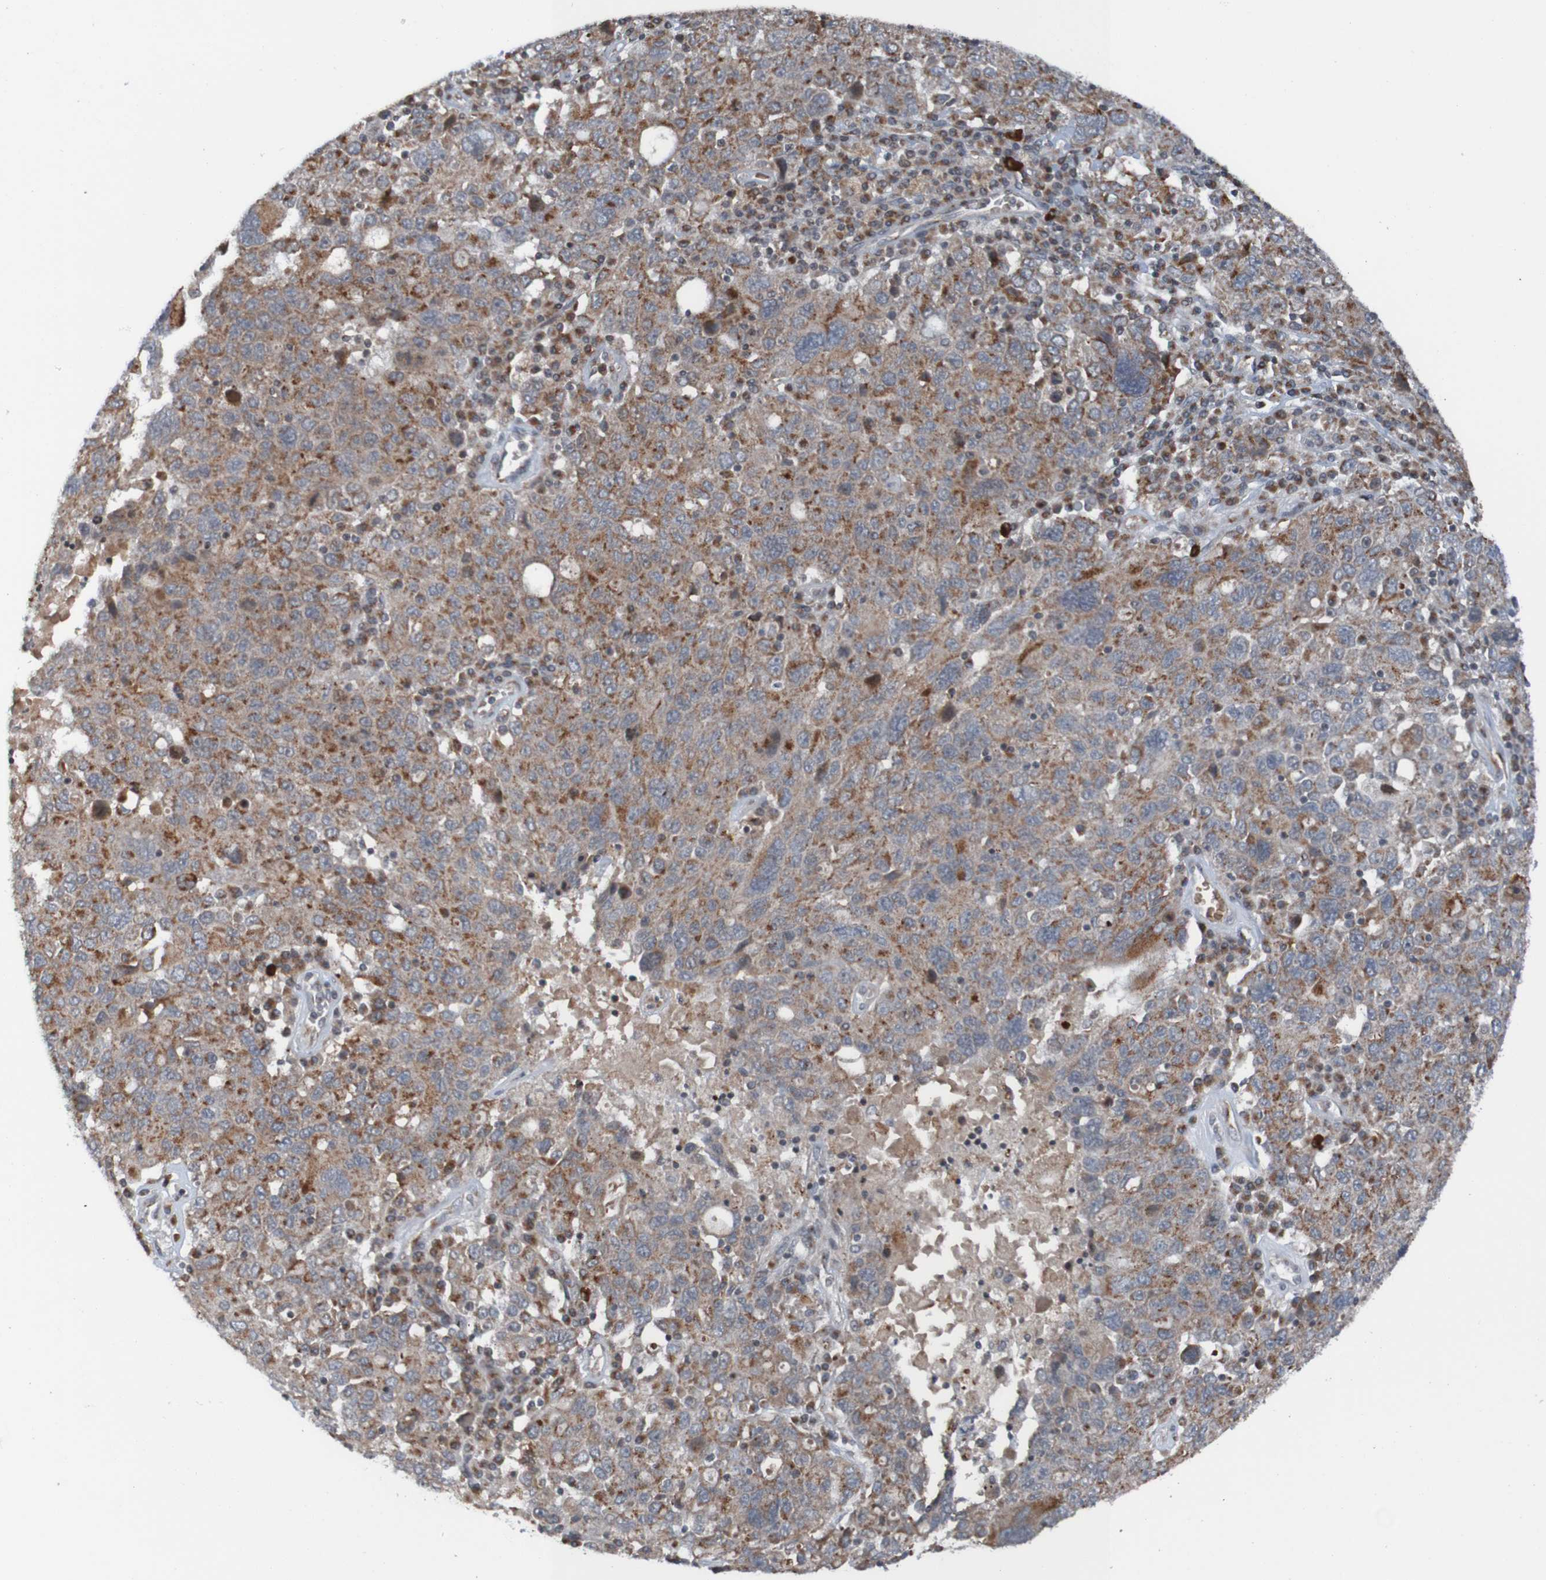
{"staining": {"intensity": "moderate", "quantity": ">75%", "location": "cytoplasmic/membranous"}, "tissue": "ovarian cancer", "cell_type": "Tumor cells", "image_type": "cancer", "snomed": [{"axis": "morphology", "description": "Carcinoma, endometroid"}, {"axis": "topography", "description": "Ovary"}], "caption": "High-magnification brightfield microscopy of endometroid carcinoma (ovarian) stained with DAB (brown) and counterstained with hematoxylin (blue). tumor cells exhibit moderate cytoplasmic/membranous staining is identified in approximately>75% of cells.", "gene": "UNG", "patient": {"sex": "female", "age": 62}}